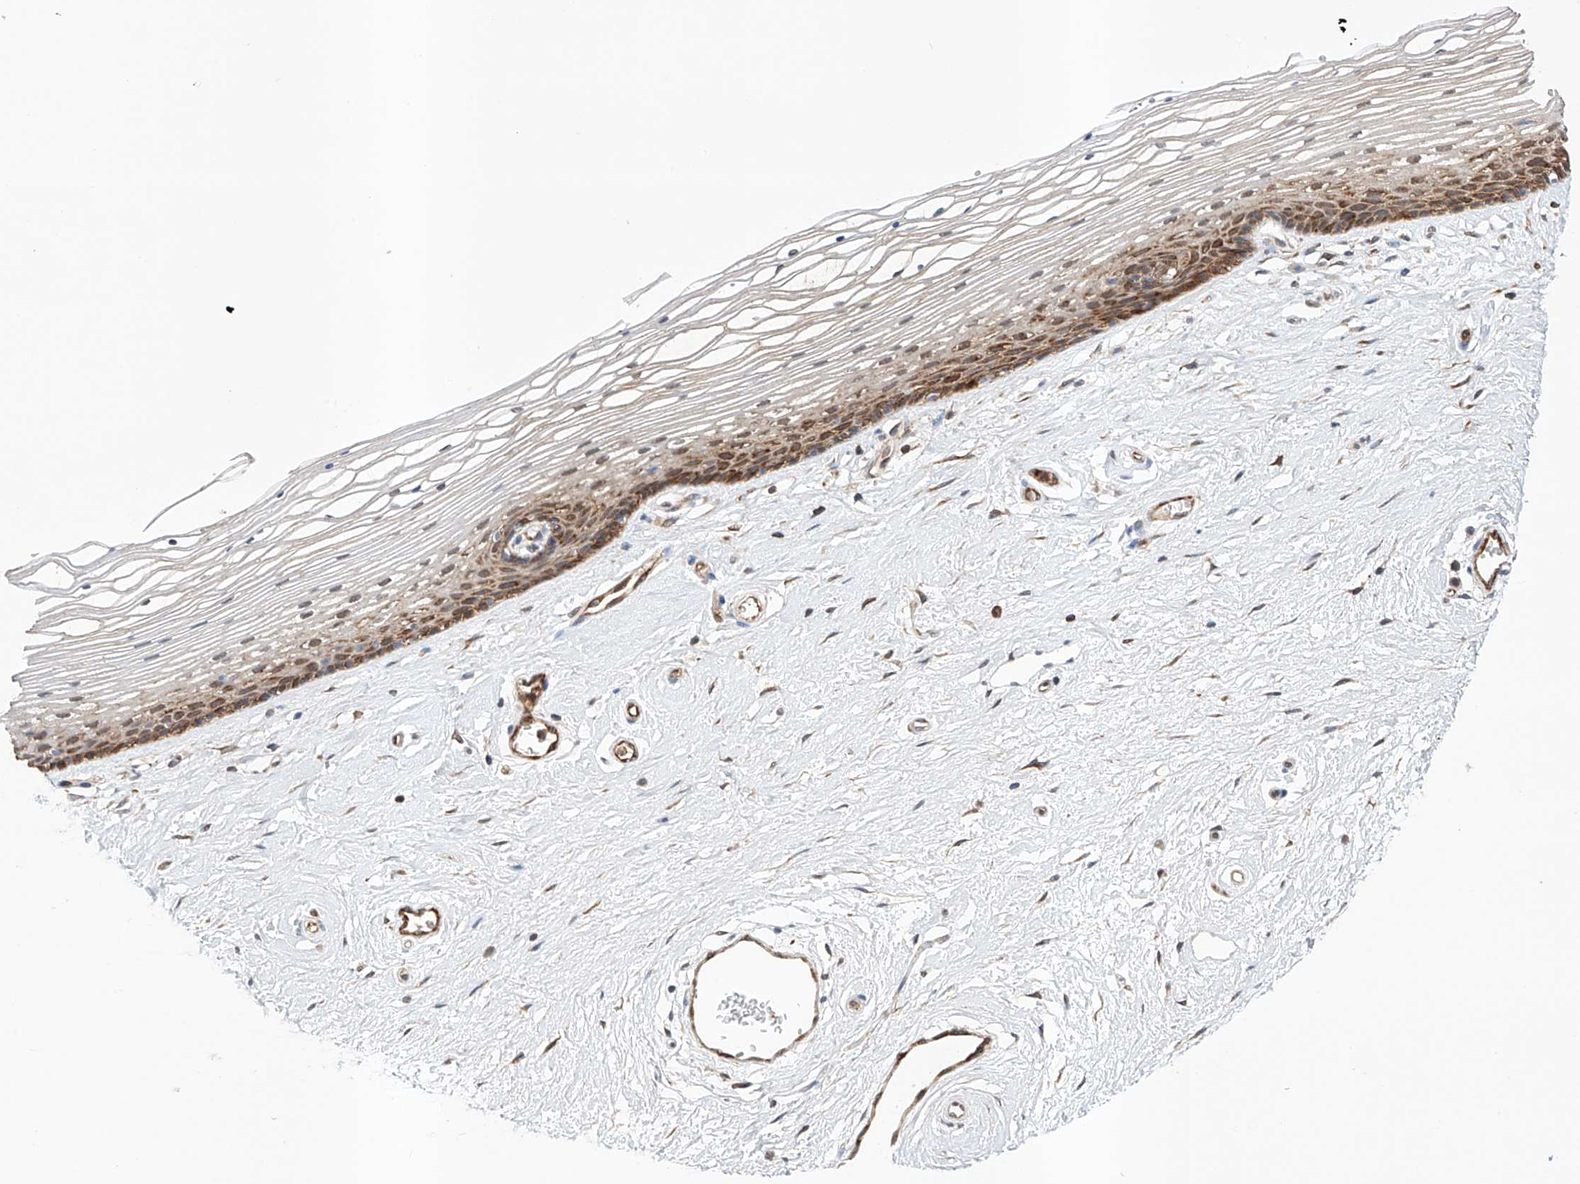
{"staining": {"intensity": "strong", "quantity": "25%-75%", "location": "cytoplasmic/membranous"}, "tissue": "vagina", "cell_type": "Squamous epithelial cells", "image_type": "normal", "snomed": [{"axis": "morphology", "description": "Normal tissue, NOS"}, {"axis": "topography", "description": "Vagina"}], "caption": "This micrograph shows immunohistochemistry (IHC) staining of normal vagina, with high strong cytoplasmic/membranous staining in approximately 25%-75% of squamous epithelial cells.", "gene": "TIMM23", "patient": {"sex": "female", "age": 46}}